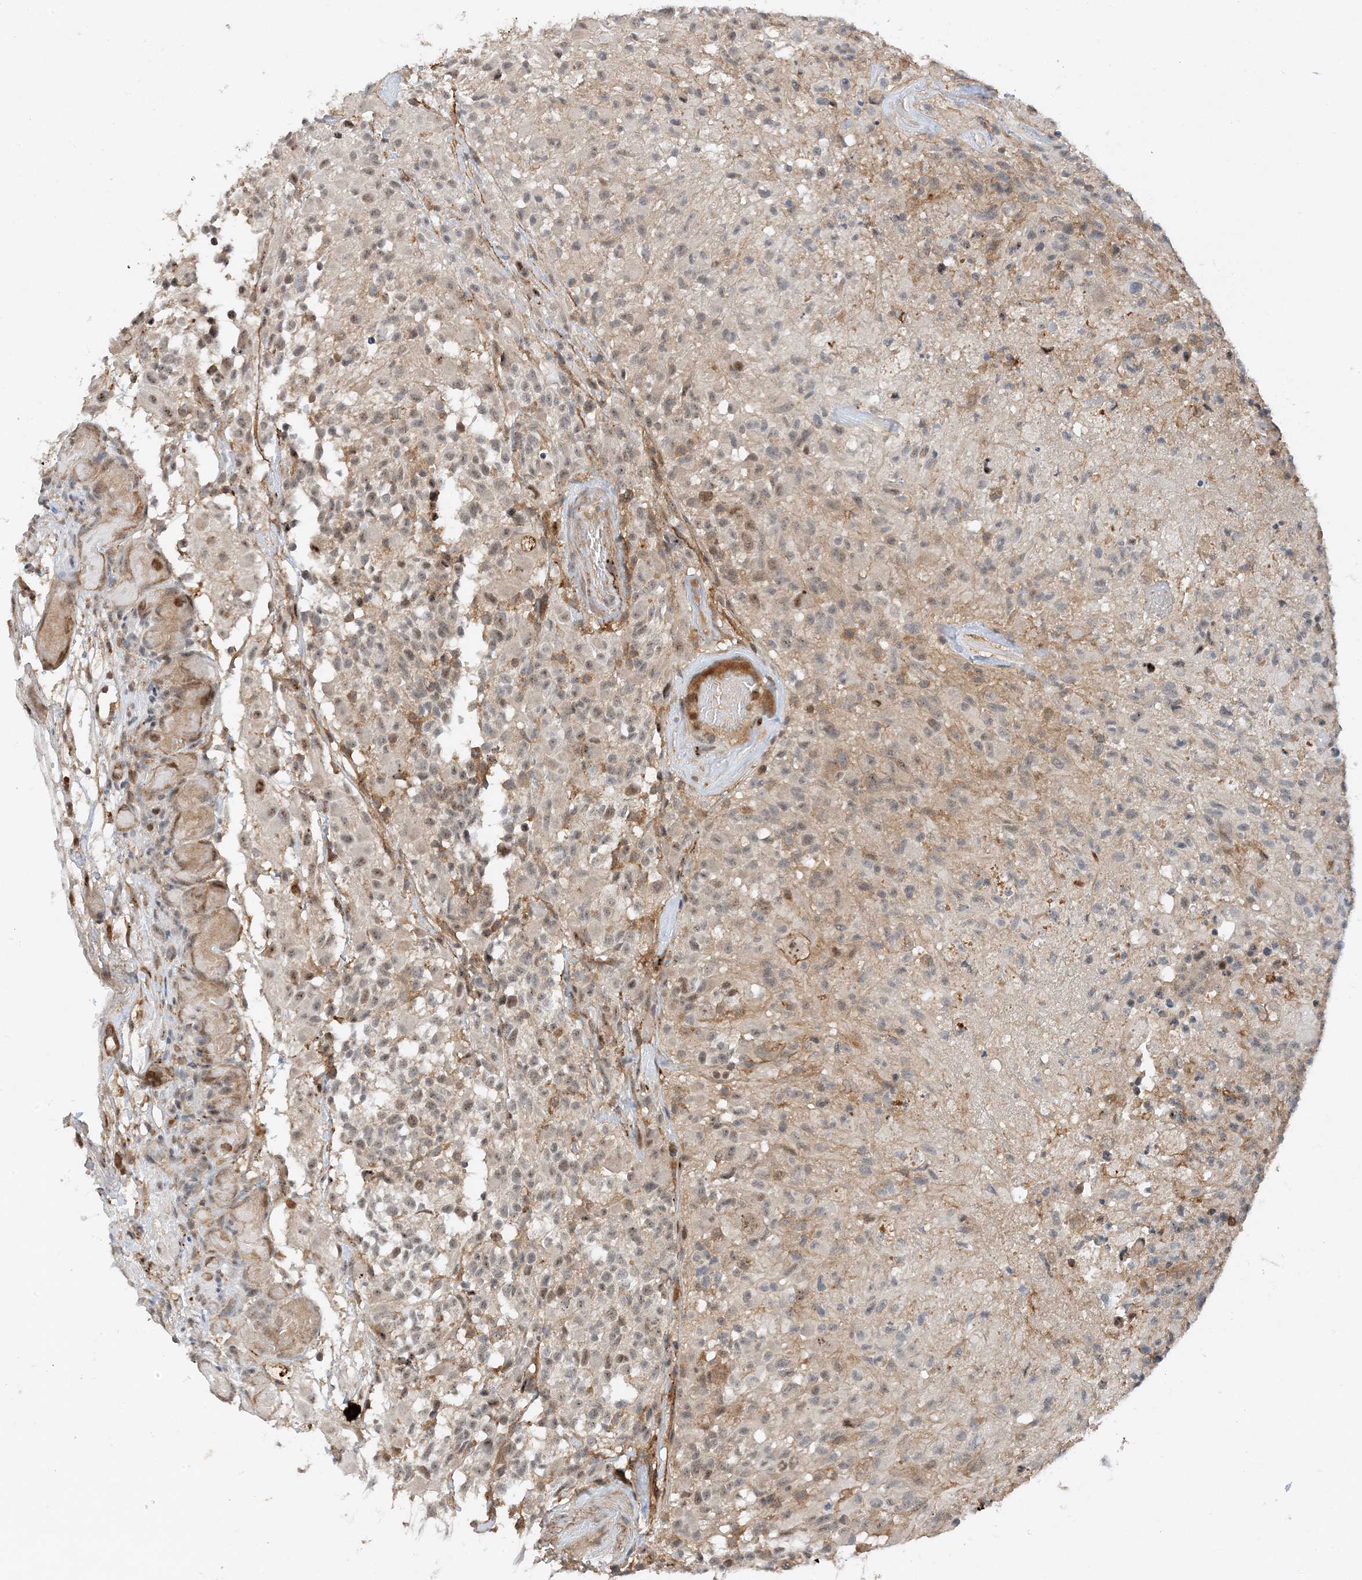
{"staining": {"intensity": "negative", "quantity": "none", "location": "none"}, "tissue": "glioma", "cell_type": "Tumor cells", "image_type": "cancer", "snomed": [{"axis": "morphology", "description": "Glioma, malignant, High grade"}, {"axis": "morphology", "description": "Glioblastoma, NOS"}, {"axis": "topography", "description": "Brain"}], "caption": "This is a image of IHC staining of glioma, which shows no positivity in tumor cells.", "gene": "MAST3", "patient": {"sex": "male", "age": 60}}